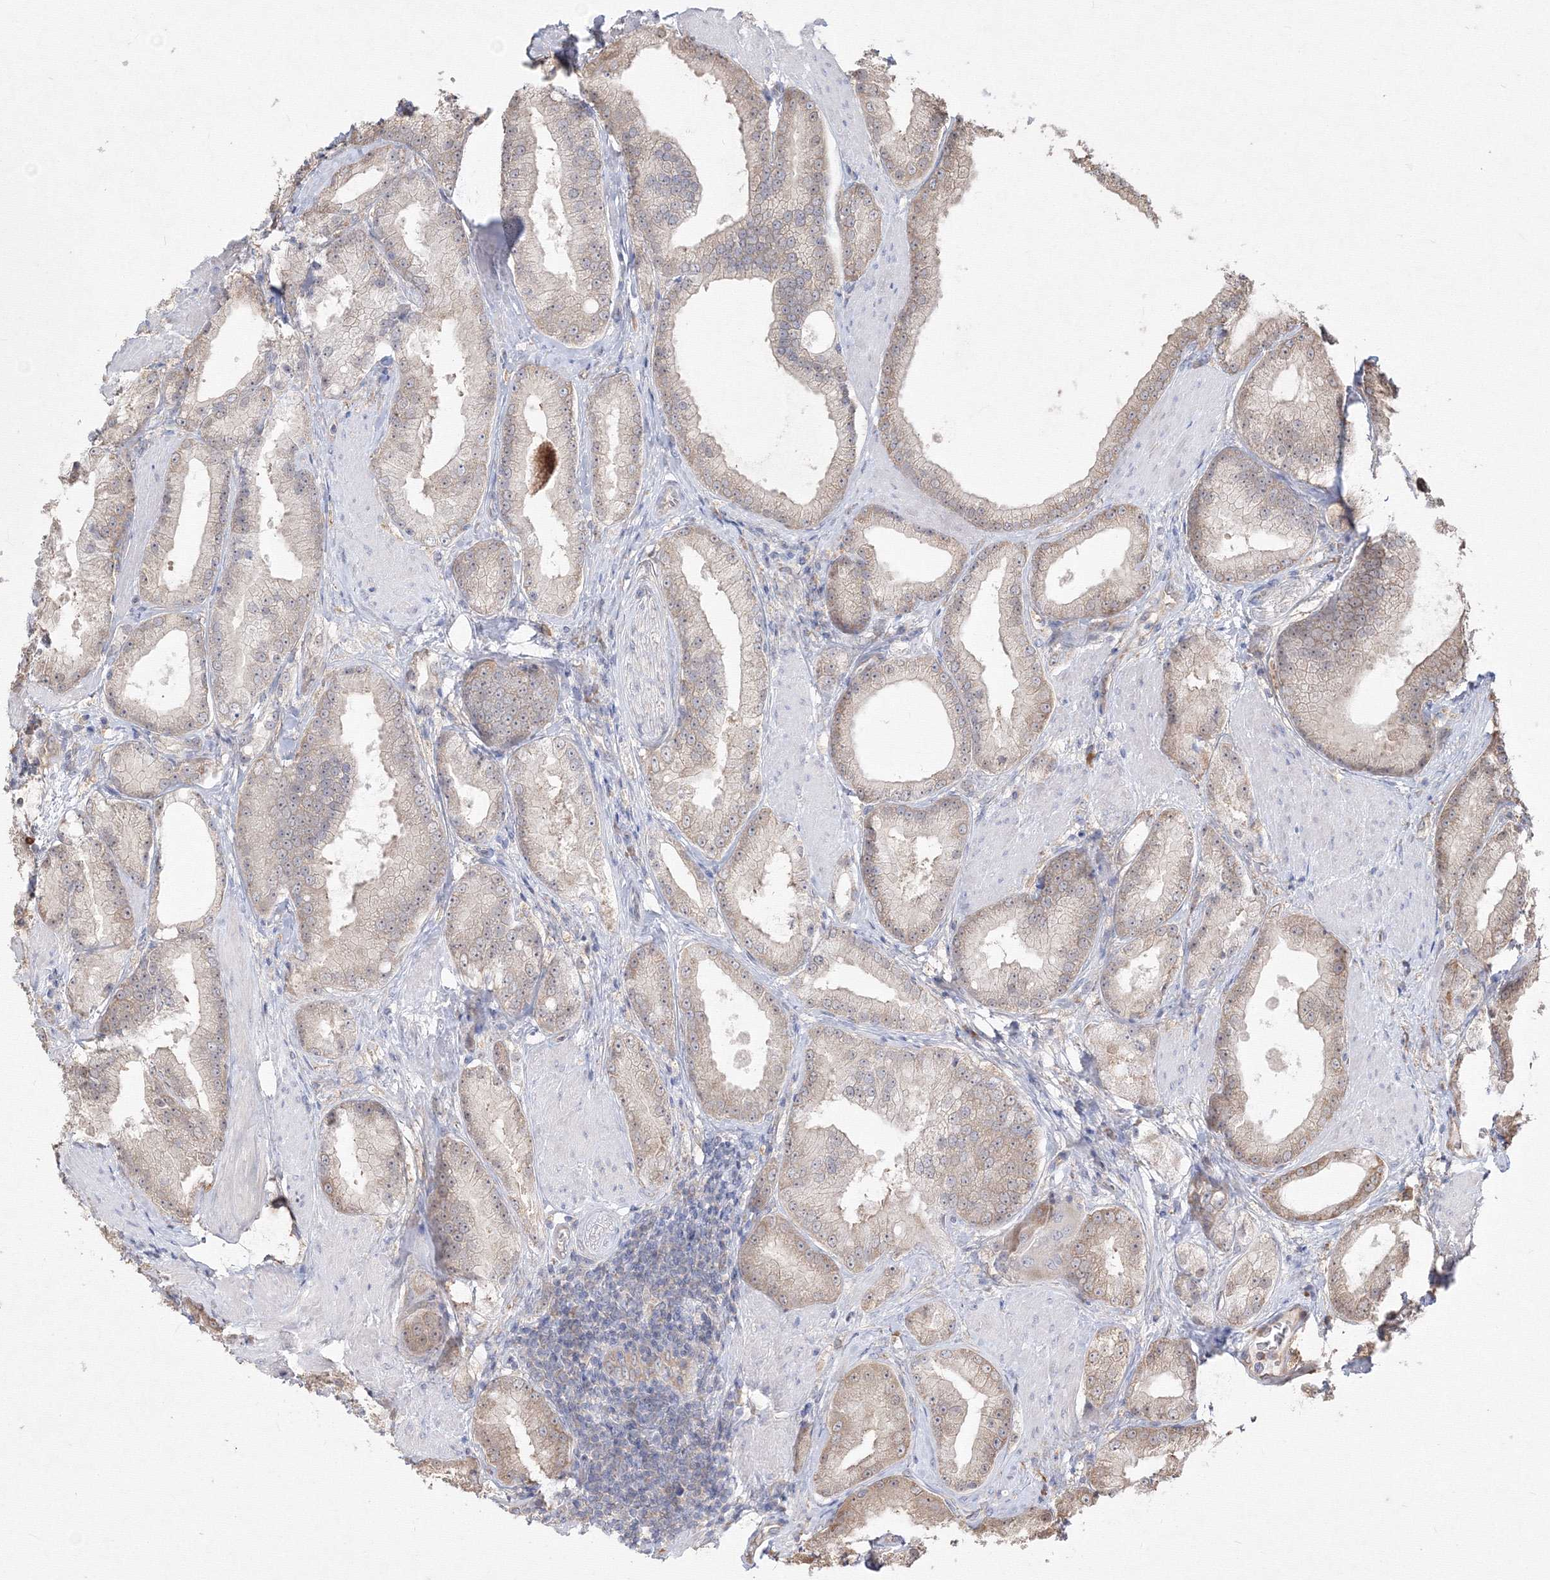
{"staining": {"intensity": "negative", "quantity": "none", "location": "none"}, "tissue": "prostate cancer", "cell_type": "Tumor cells", "image_type": "cancer", "snomed": [{"axis": "morphology", "description": "Adenocarcinoma, Low grade"}, {"axis": "topography", "description": "Prostate"}], "caption": "Immunohistochemistry photomicrograph of neoplastic tissue: prostate cancer stained with DAB demonstrates no significant protein staining in tumor cells. Brightfield microscopy of immunohistochemistry stained with DAB (brown) and hematoxylin (blue), captured at high magnification.", "gene": "FBXL8", "patient": {"sex": "male", "age": 67}}